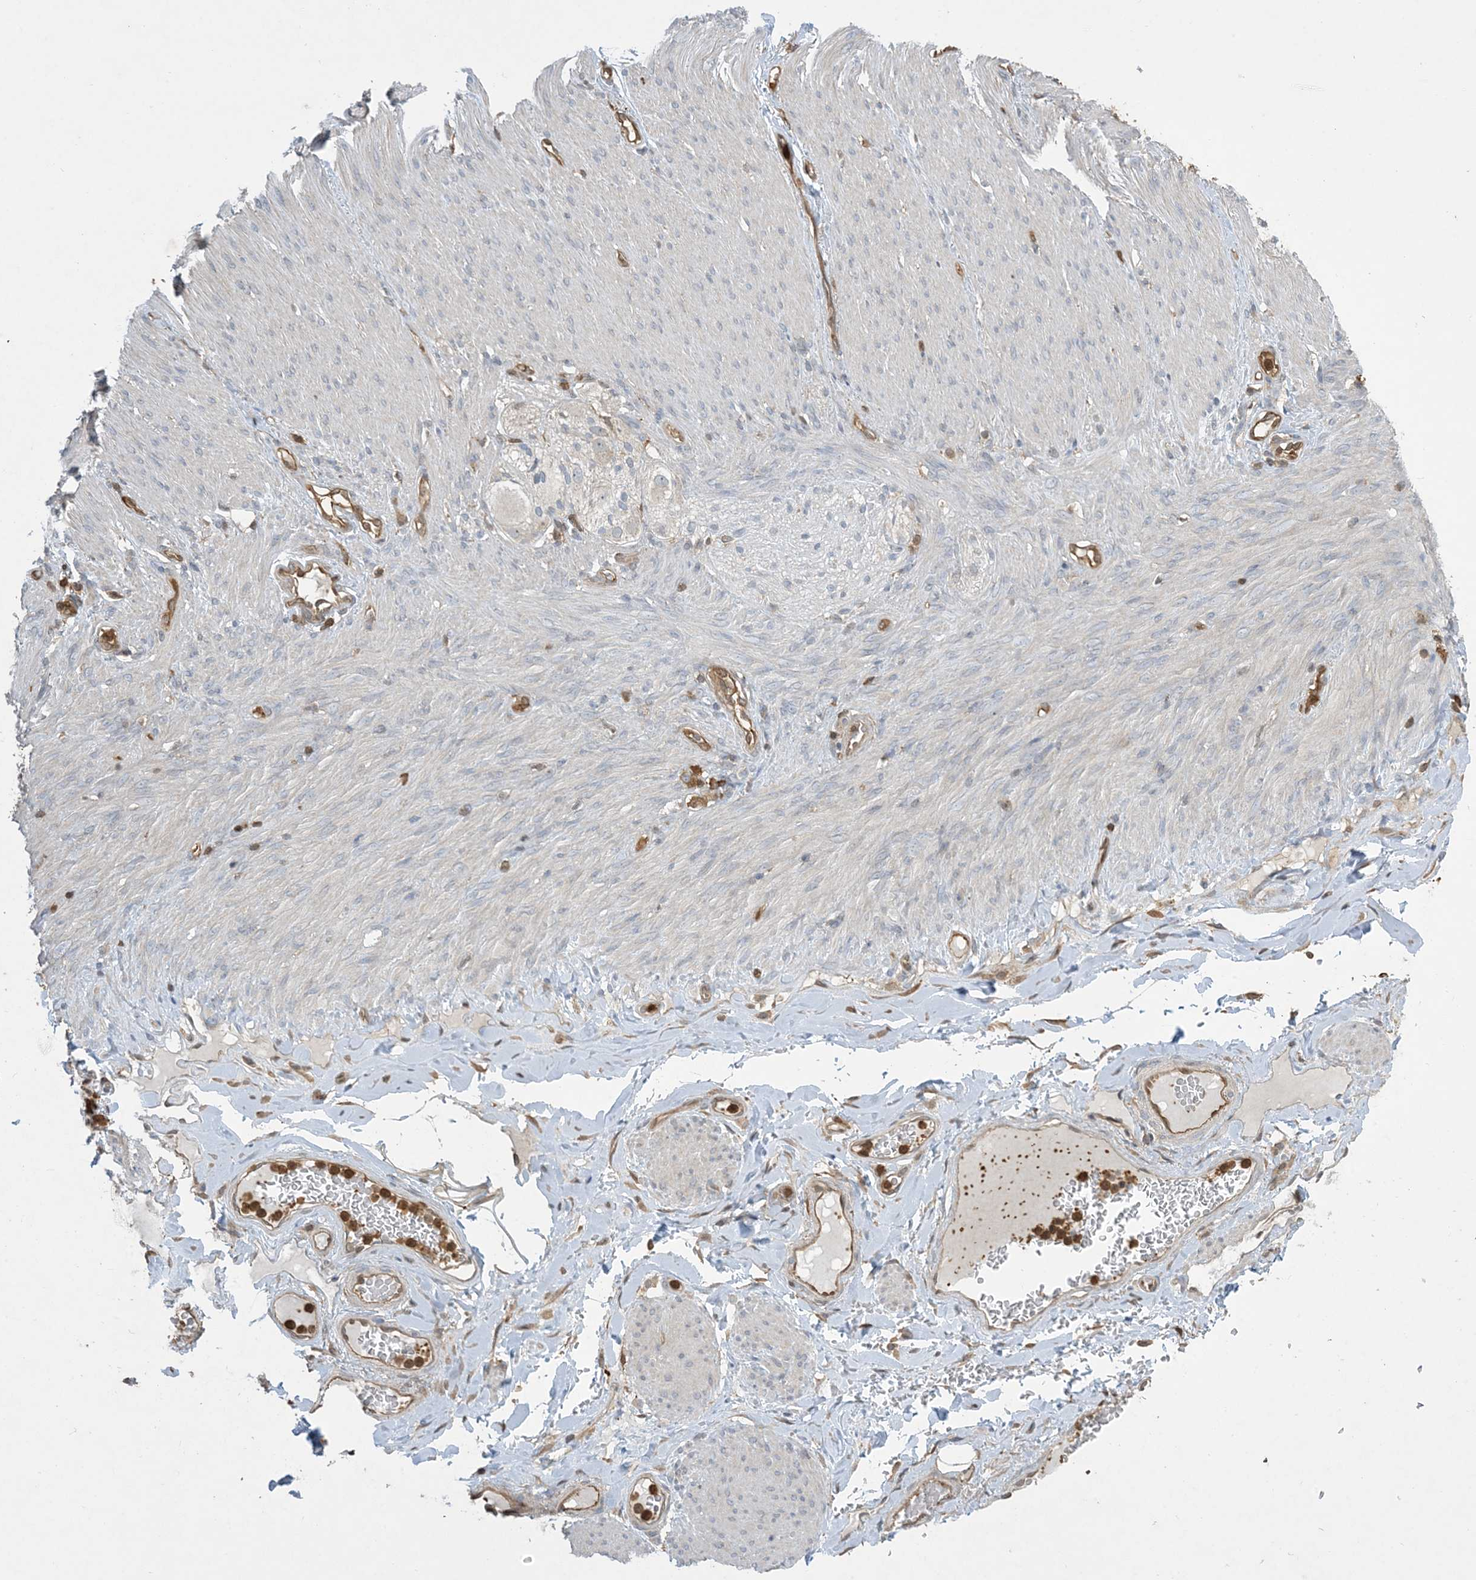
{"staining": {"intensity": "negative", "quantity": "none", "location": "none"}, "tissue": "adipose tissue", "cell_type": "Adipocytes", "image_type": "normal", "snomed": [{"axis": "morphology", "description": "Normal tissue, NOS"}, {"axis": "topography", "description": "Colon"}, {"axis": "topography", "description": "Peripheral nerve tissue"}], "caption": "Photomicrograph shows no protein expression in adipocytes of benign adipose tissue. Nuclei are stained in blue.", "gene": "TMSB4X", "patient": {"sex": "female", "age": 61}}